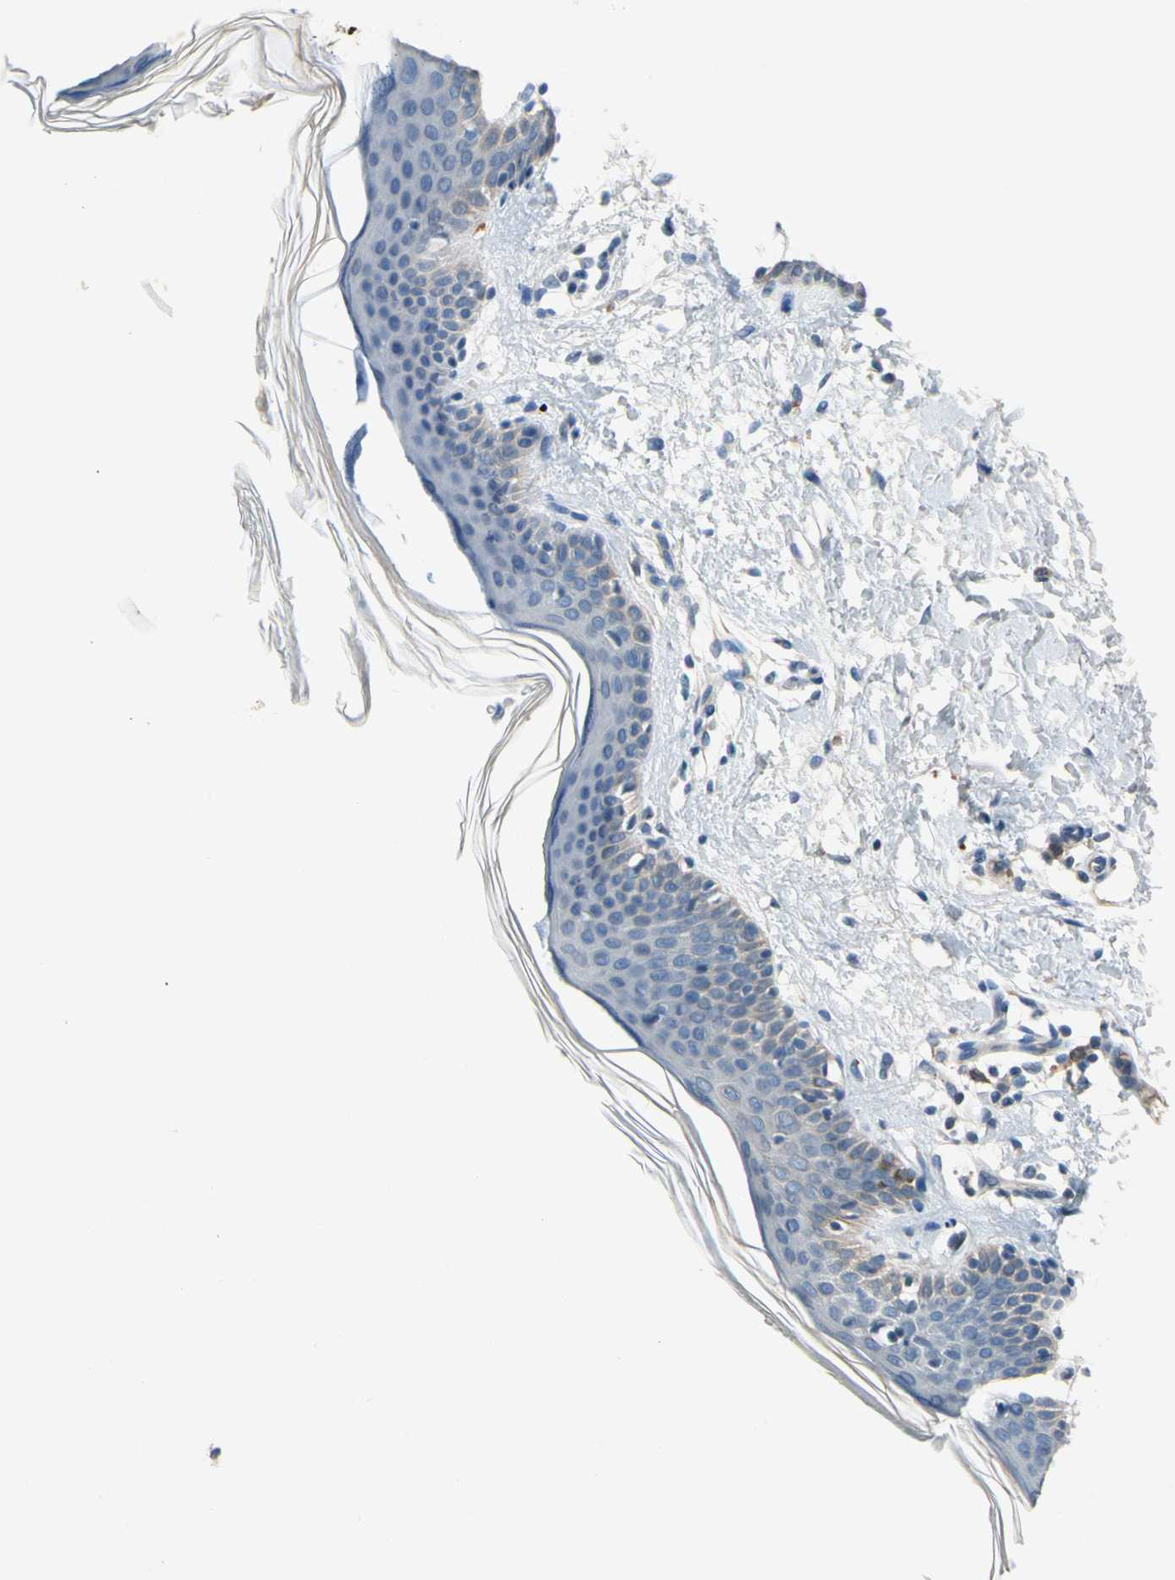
{"staining": {"intensity": "negative", "quantity": "none", "location": "none"}, "tissue": "skin", "cell_type": "Fibroblasts", "image_type": "normal", "snomed": [{"axis": "morphology", "description": "Normal tissue, NOS"}, {"axis": "topography", "description": "Skin"}], "caption": "An IHC image of benign skin is shown. There is no staining in fibroblasts of skin.", "gene": "CNDP1", "patient": {"sex": "female", "age": 56}}